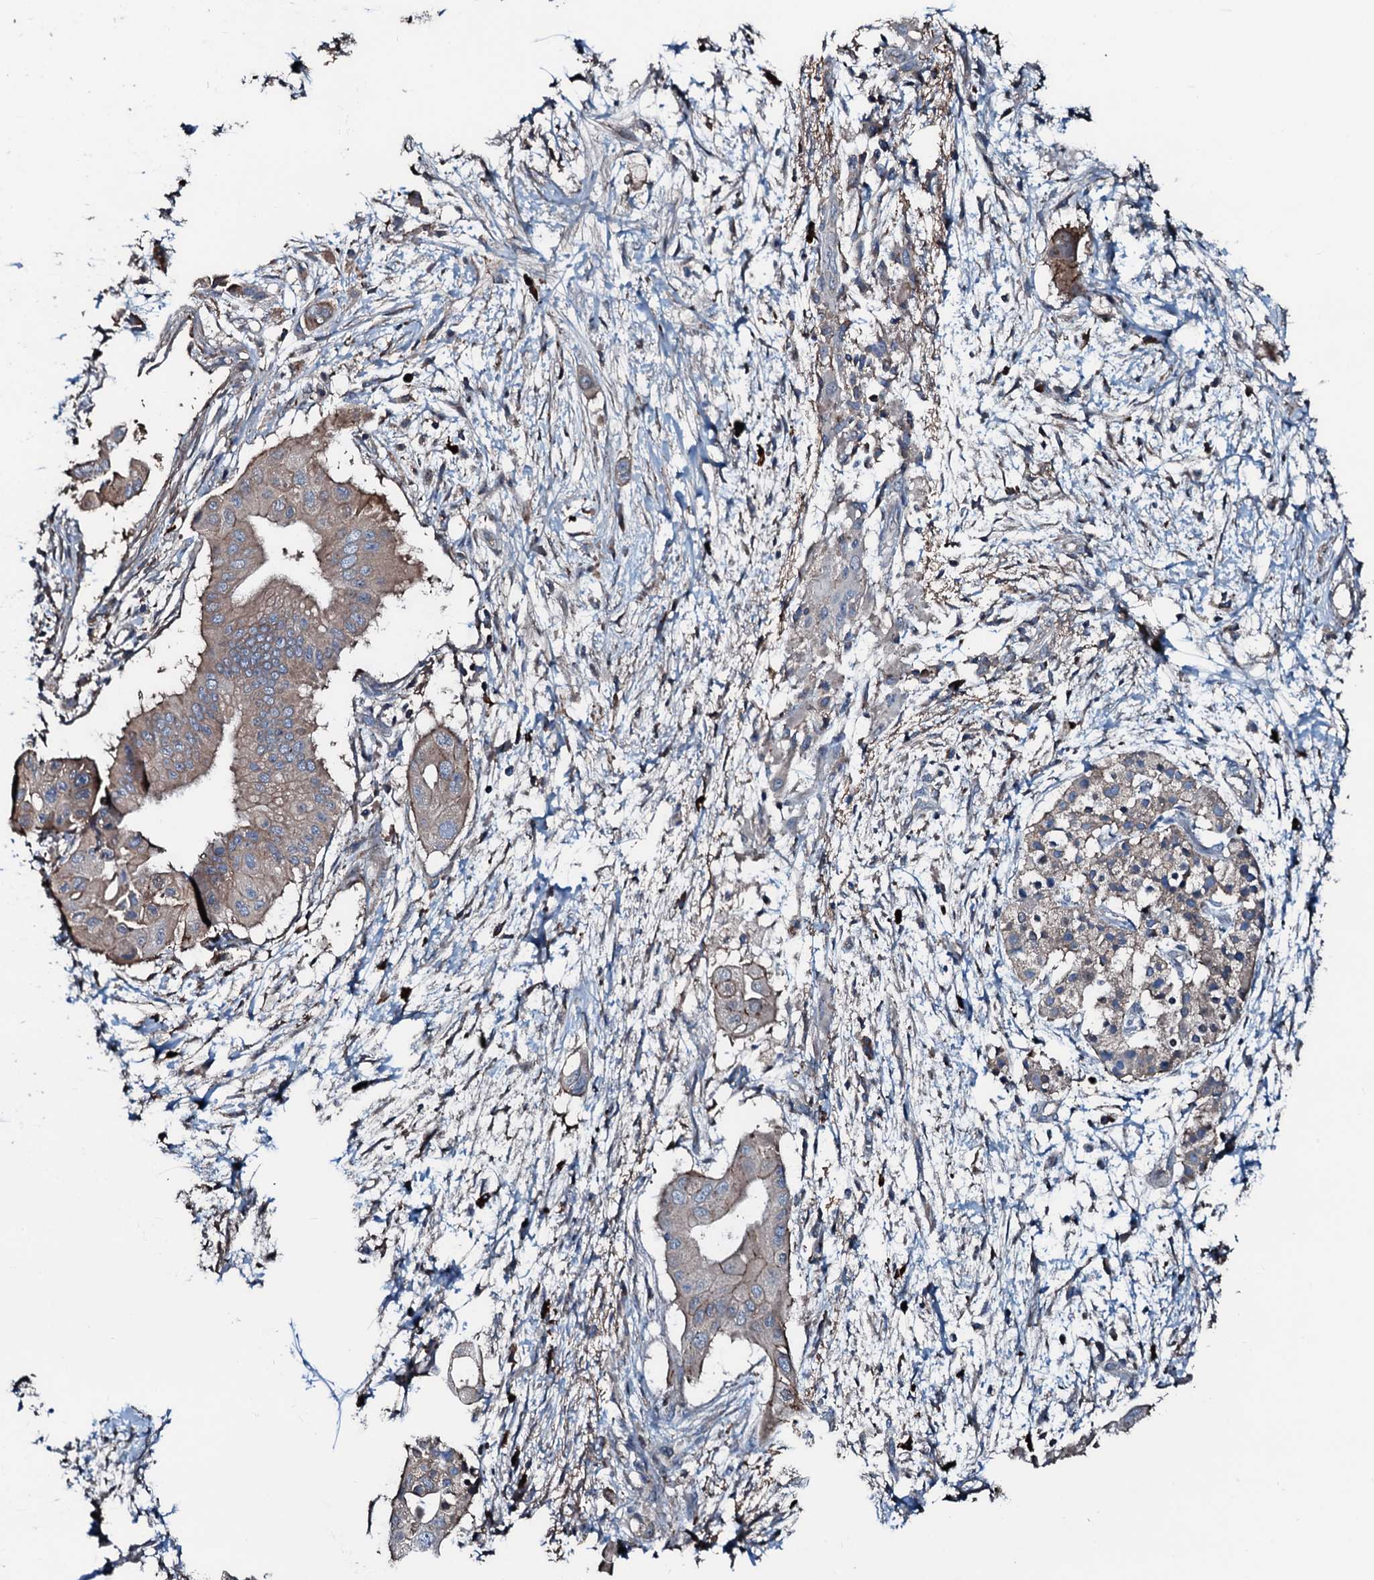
{"staining": {"intensity": "weak", "quantity": "25%-75%", "location": "cytoplasmic/membranous"}, "tissue": "pancreatic cancer", "cell_type": "Tumor cells", "image_type": "cancer", "snomed": [{"axis": "morphology", "description": "Adenocarcinoma, NOS"}, {"axis": "topography", "description": "Pancreas"}], "caption": "This micrograph demonstrates immunohistochemistry (IHC) staining of human pancreatic cancer (adenocarcinoma), with low weak cytoplasmic/membranous expression in approximately 25%-75% of tumor cells.", "gene": "AARS1", "patient": {"sex": "male", "age": 68}}